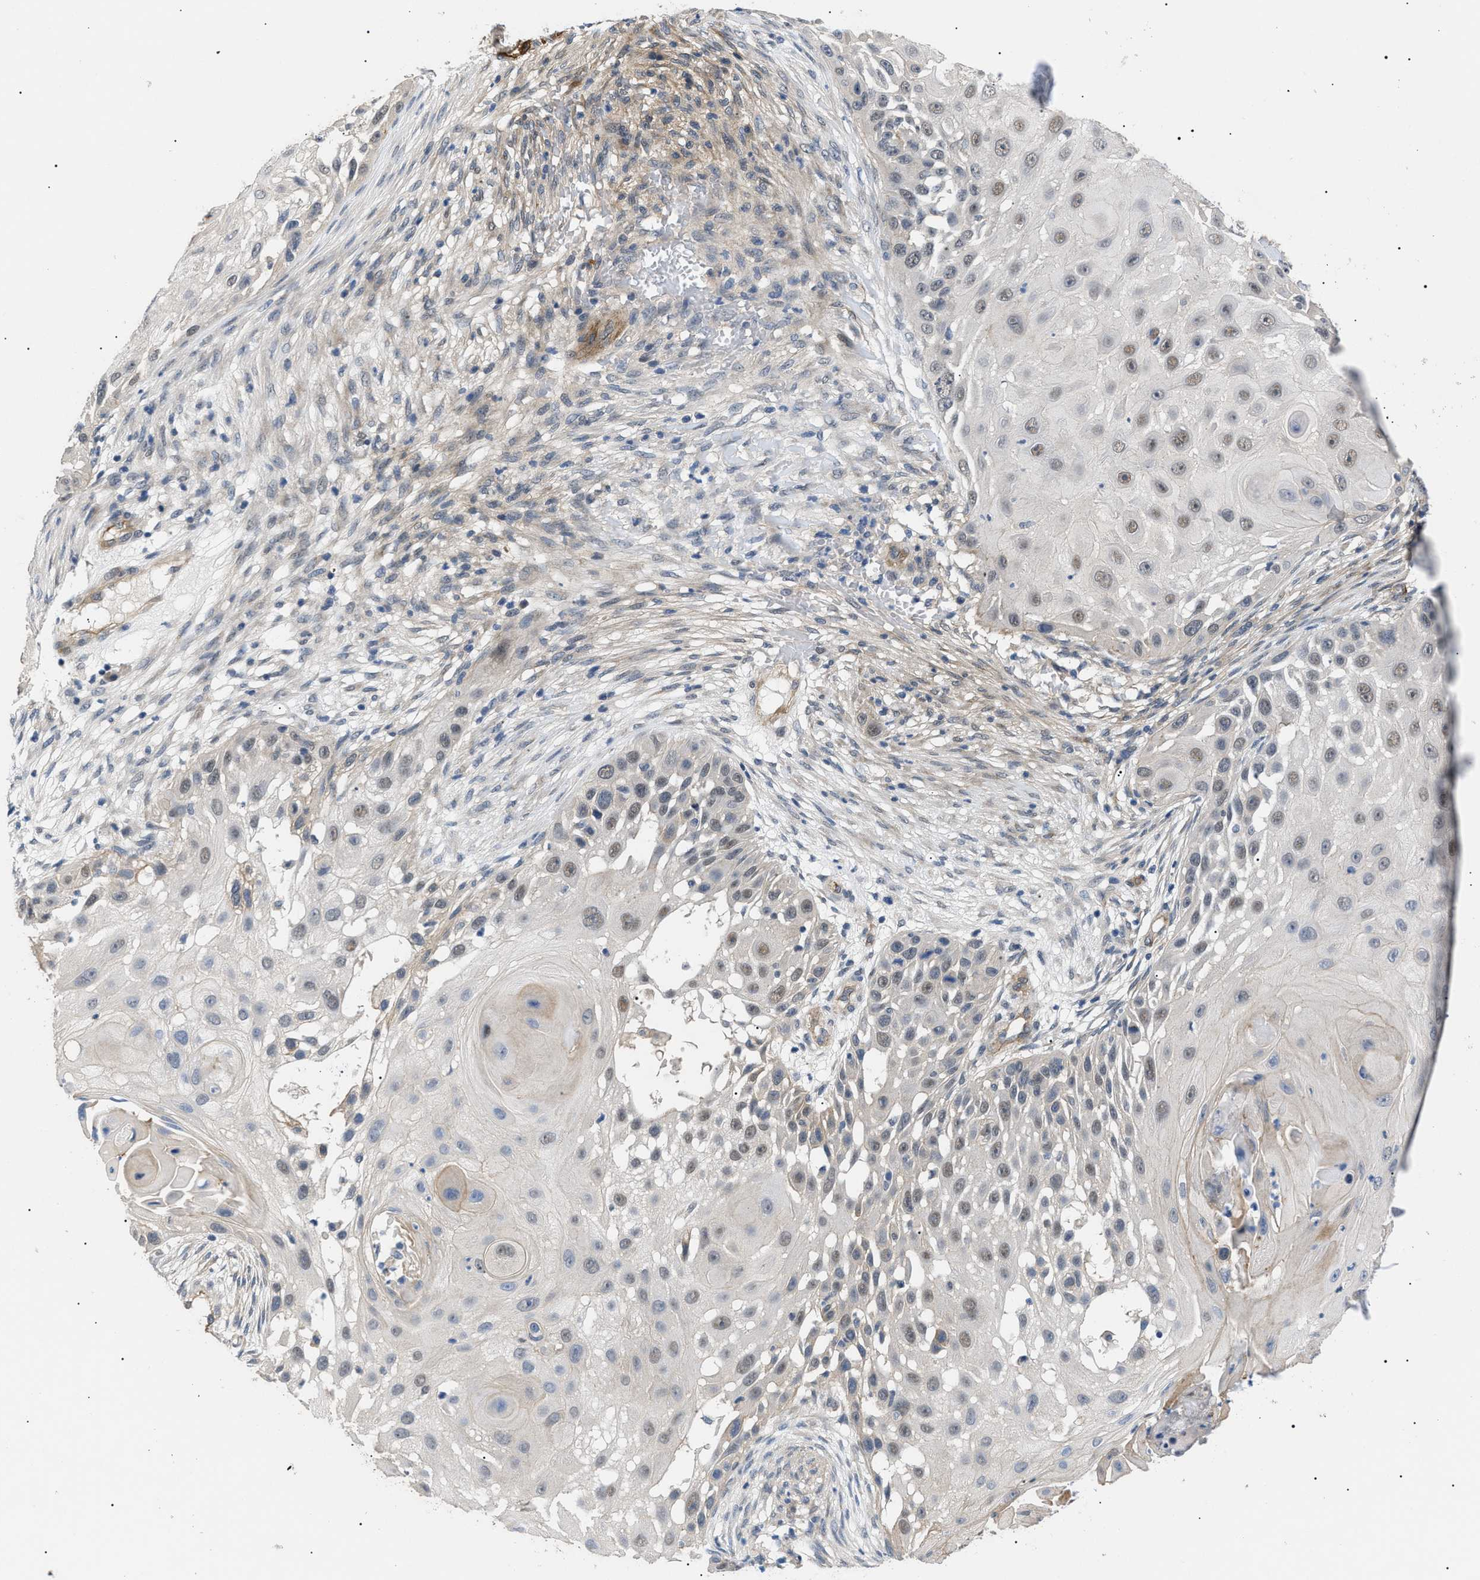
{"staining": {"intensity": "weak", "quantity": "25%-75%", "location": "nuclear"}, "tissue": "skin cancer", "cell_type": "Tumor cells", "image_type": "cancer", "snomed": [{"axis": "morphology", "description": "Squamous cell carcinoma, NOS"}, {"axis": "topography", "description": "Skin"}], "caption": "Skin cancer tissue displays weak nuclear expression in approximately 25%-75% of tumor cells", "gene": "CRCP", "patient": {"sex": "female", "age": 44}}